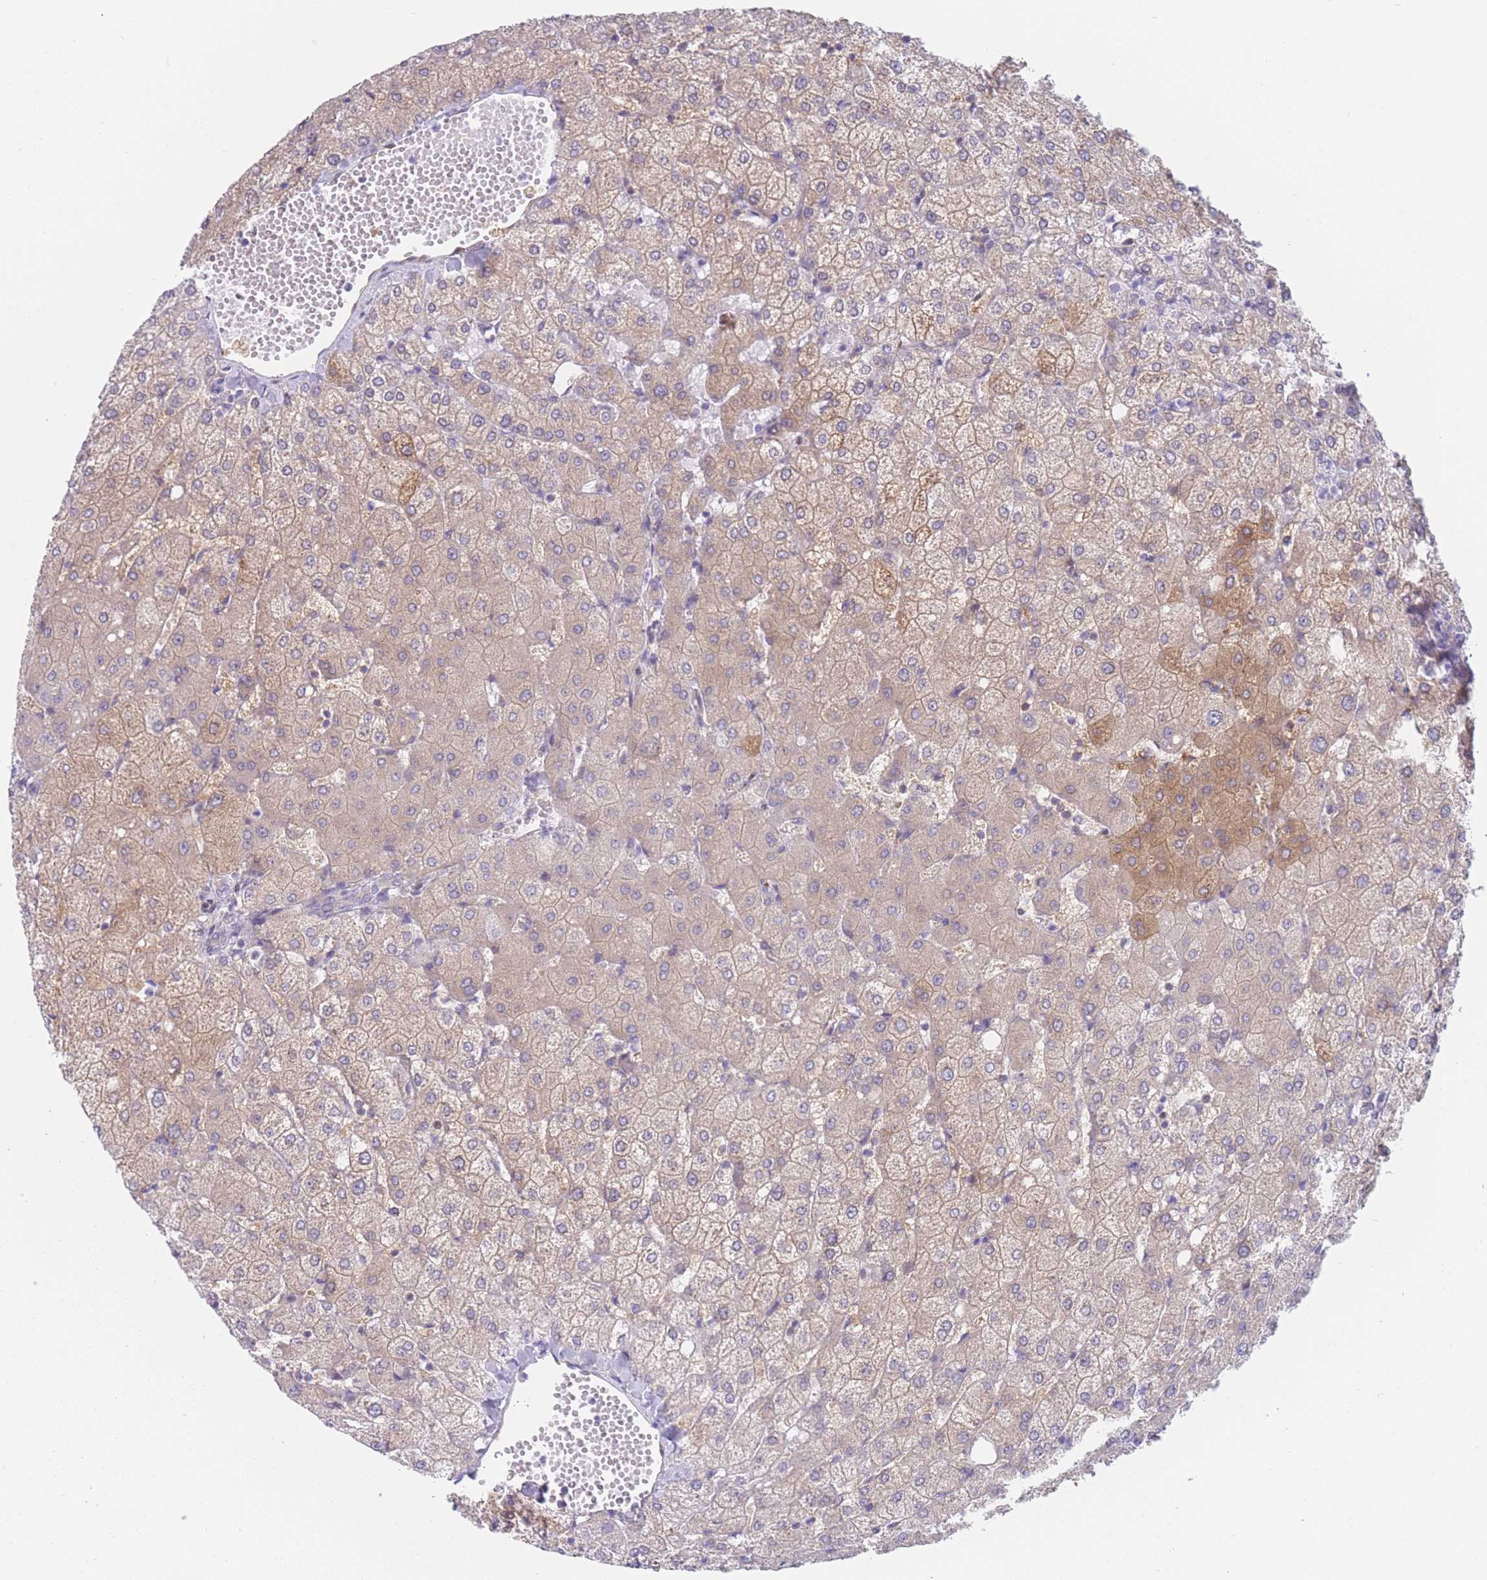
{"staining": {"intensity": "negative", "quantity": "none", "location": "none"}, "tissue": "liver", "cell_type": "Cholangiocytes", "image_type": "normal", "snomed": [{"axis": "morphology", "description": "Normal tissue, NOS"}, {"axis": "topography", "description": "Liver"}], "caption": "DAB immunohistochemical staining of benign human liver demonstrates no significant staining in cholangiocytes.", "gene": "AK9", "patient": {"sex": "female", "age": 54}}